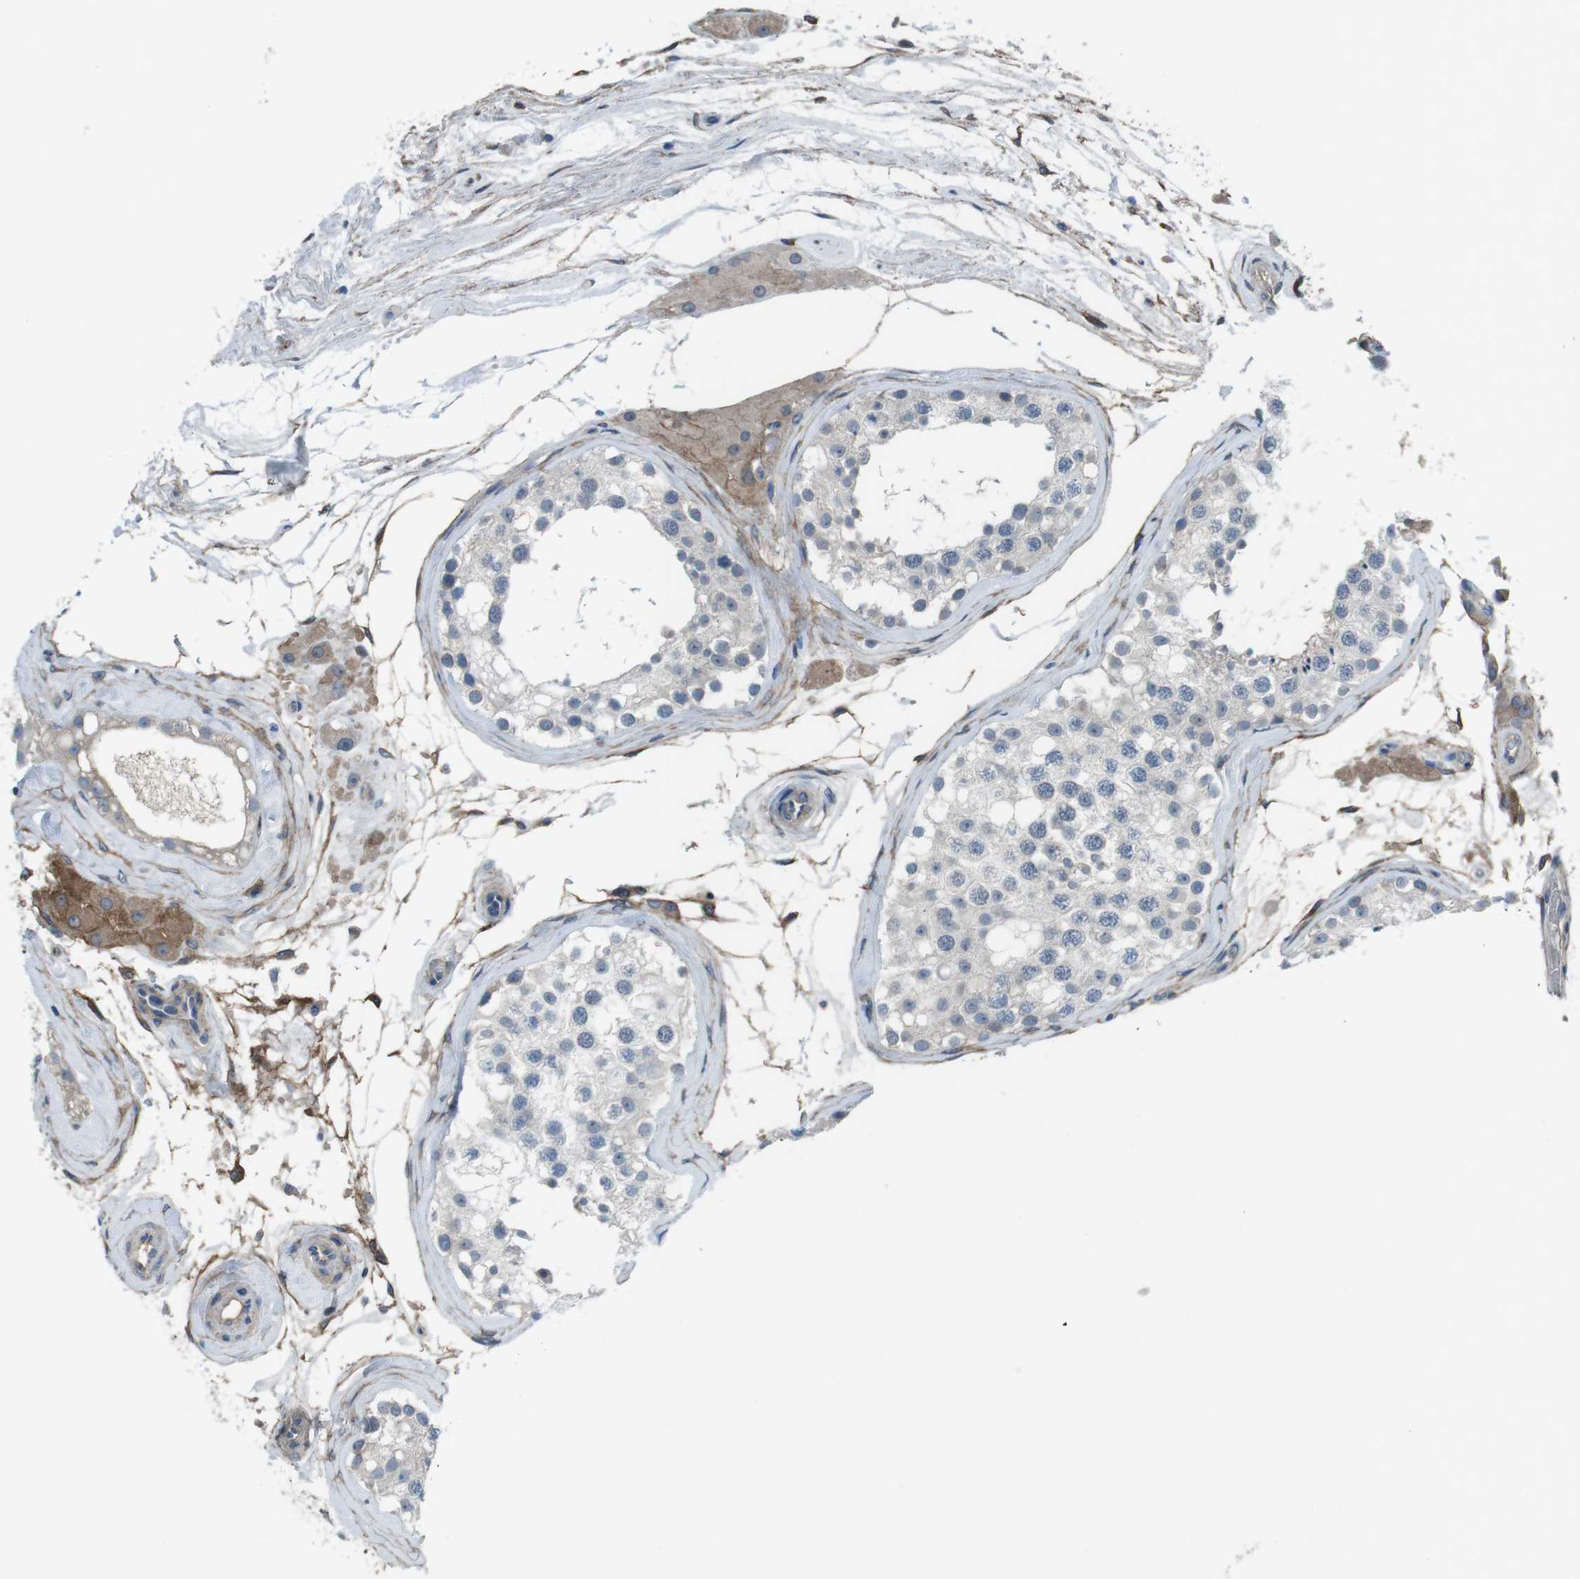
{"staining": {"intensity": "weak", "quantity": "<25%", "location": "cytoplasmic/membranous"}, "tissue": "testis", "cell_type": "Cells in seminiferous ducts", "image_type": "normal", "snomed": [{"axis": "morphology", "description": "Normal tissue, NOS"}, {"axis": "topography", "description": "Testis"}], "caption": "This is a photomicrograph of IHC staining of benign testis, which shows no expression in cells in seminiferous ducts. (DAB immunohistochemistry, high magnification).", "gene": "ANK2", "patient": {"sex": "male", "age": 68}}